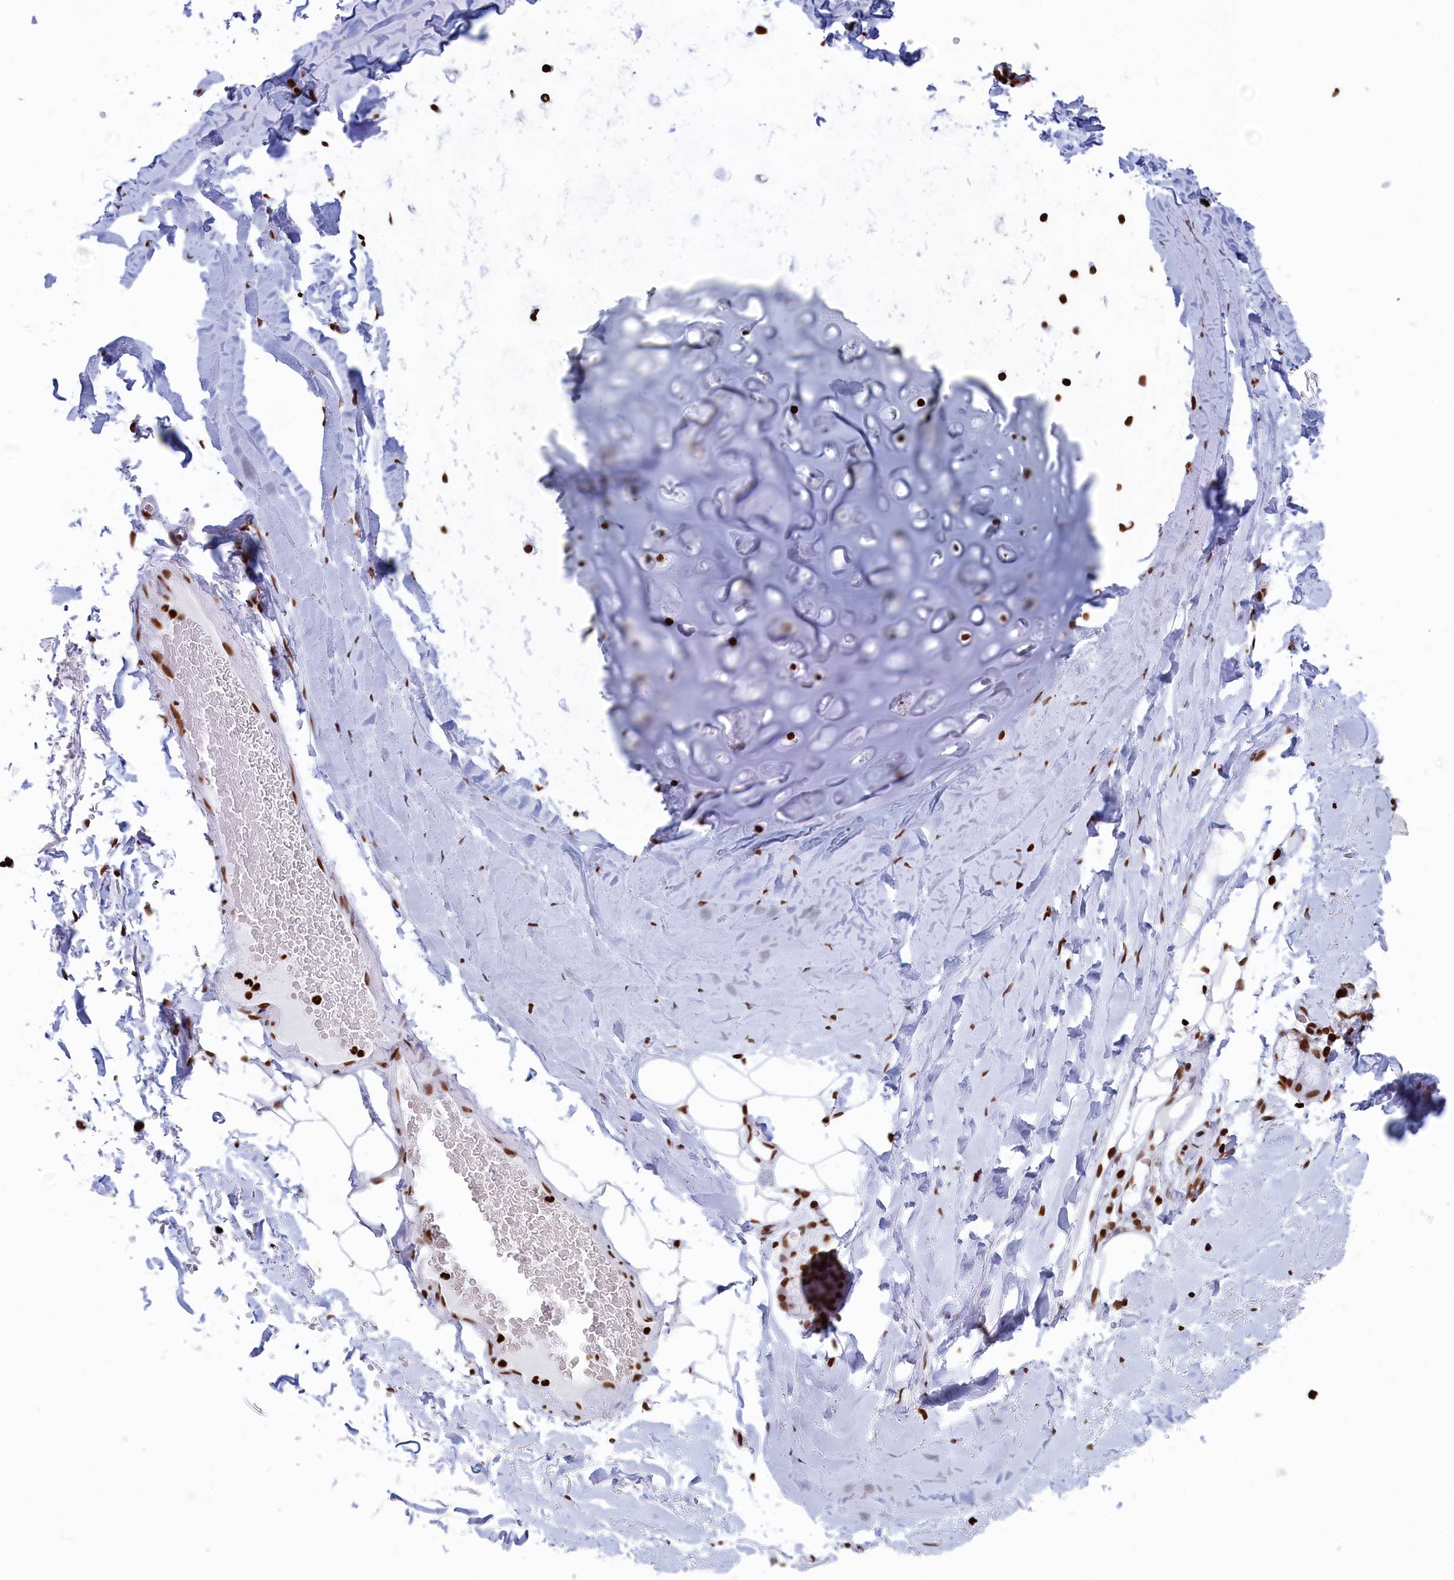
{"staining": {"intensity": "moderate", "quantity": ">75%", "location": "nuclear"}, "tissue": "adipose tissue", "cell_type": "Adipocytes", "image_type": "normal", "snomed": [{"axis": "morphology", "description": "Normal tissue, NOS"}, {"axis": "topography", "description": "Lymph node"}, {"axis": "topography", "description": "Bronchus"}], "caption": "Human adipose tissue stained with a brown dye exhibits moderate nuclear positive positivity in about >75% of adipocytes.", "gene": "APOBEC3A", "patient": {"sex": "male", "age": 63}}